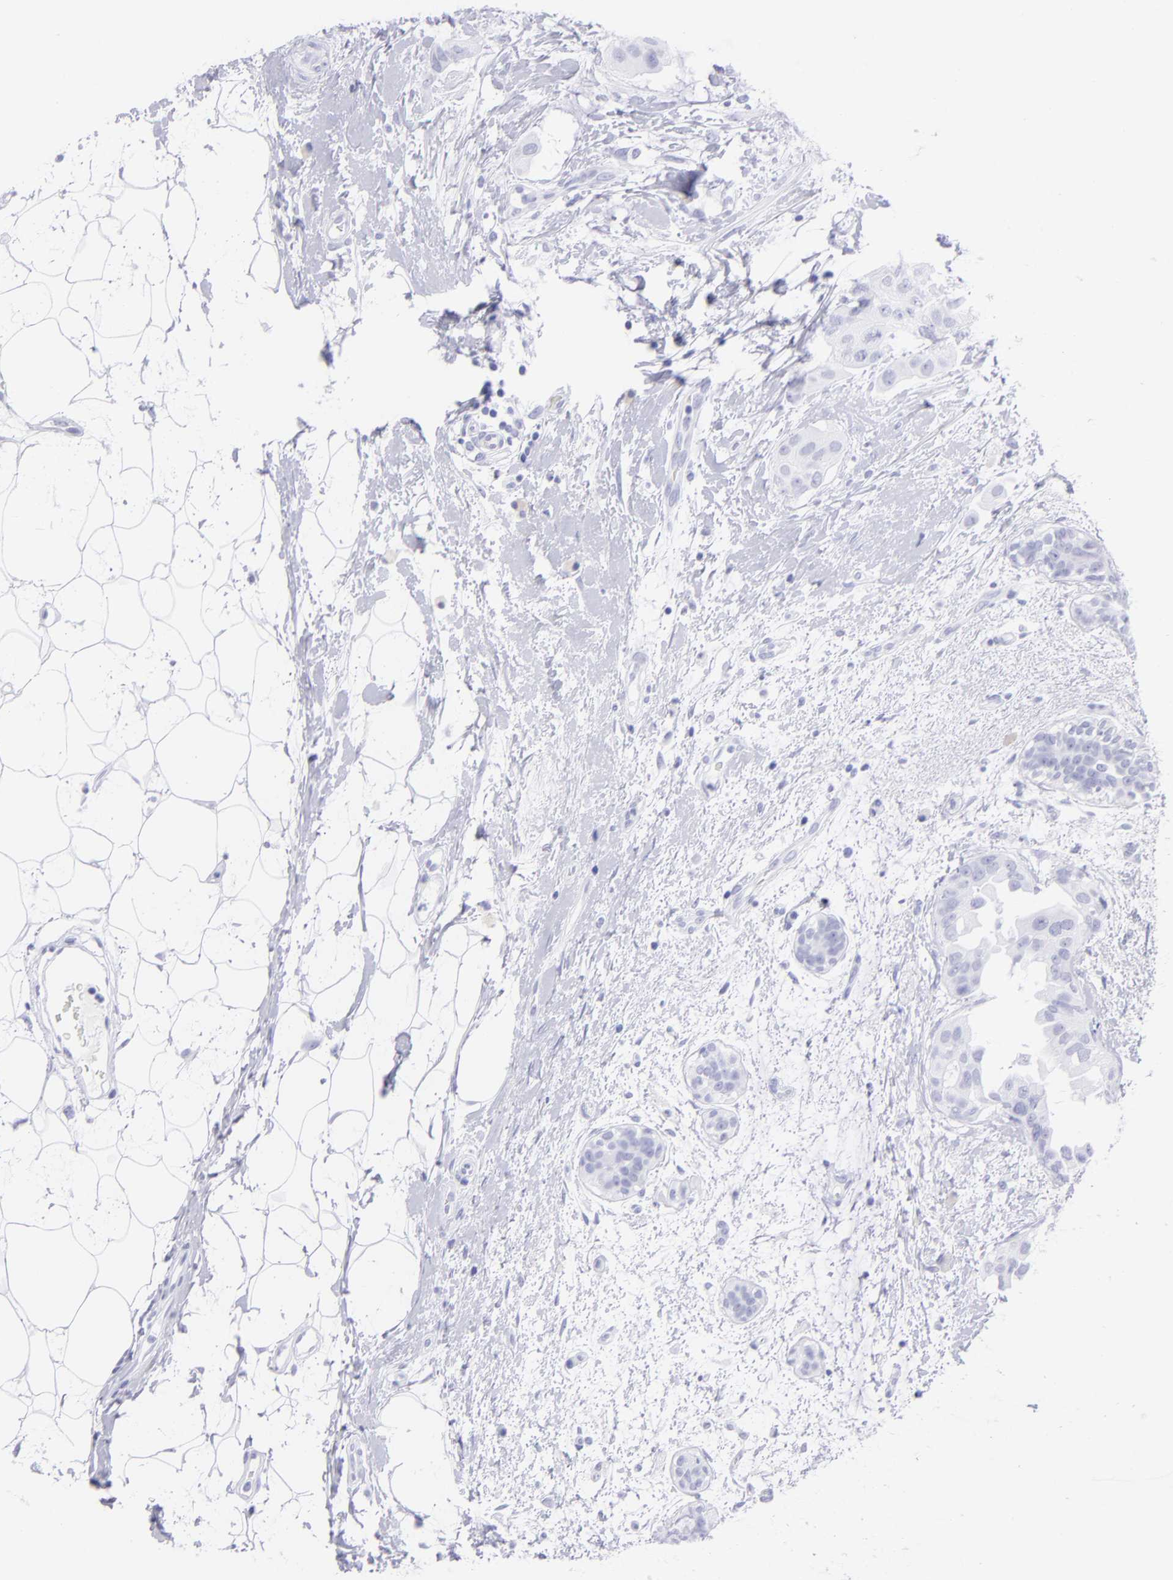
{"staining": {"intensity": "negative", "quantity": "none", "location": "none"}, "tissue": "breast cancer", "cell_type": "Tumor cells", "image_type": "cancer", "snomed": [{"axis": "morphology", "description": "Duct carcinoma"}, {"axis": "topography", "description": "Breast"}], "caption": "High magnification brightfield microscopy of breast cancer (intraductal carcinoma) stained with DAB (brown) and counterstained with hematoxylin (blue): tumor cells show no significant expression.", "gene": "SLC1A3", "patient": {"sex": "female", "age": 40}}